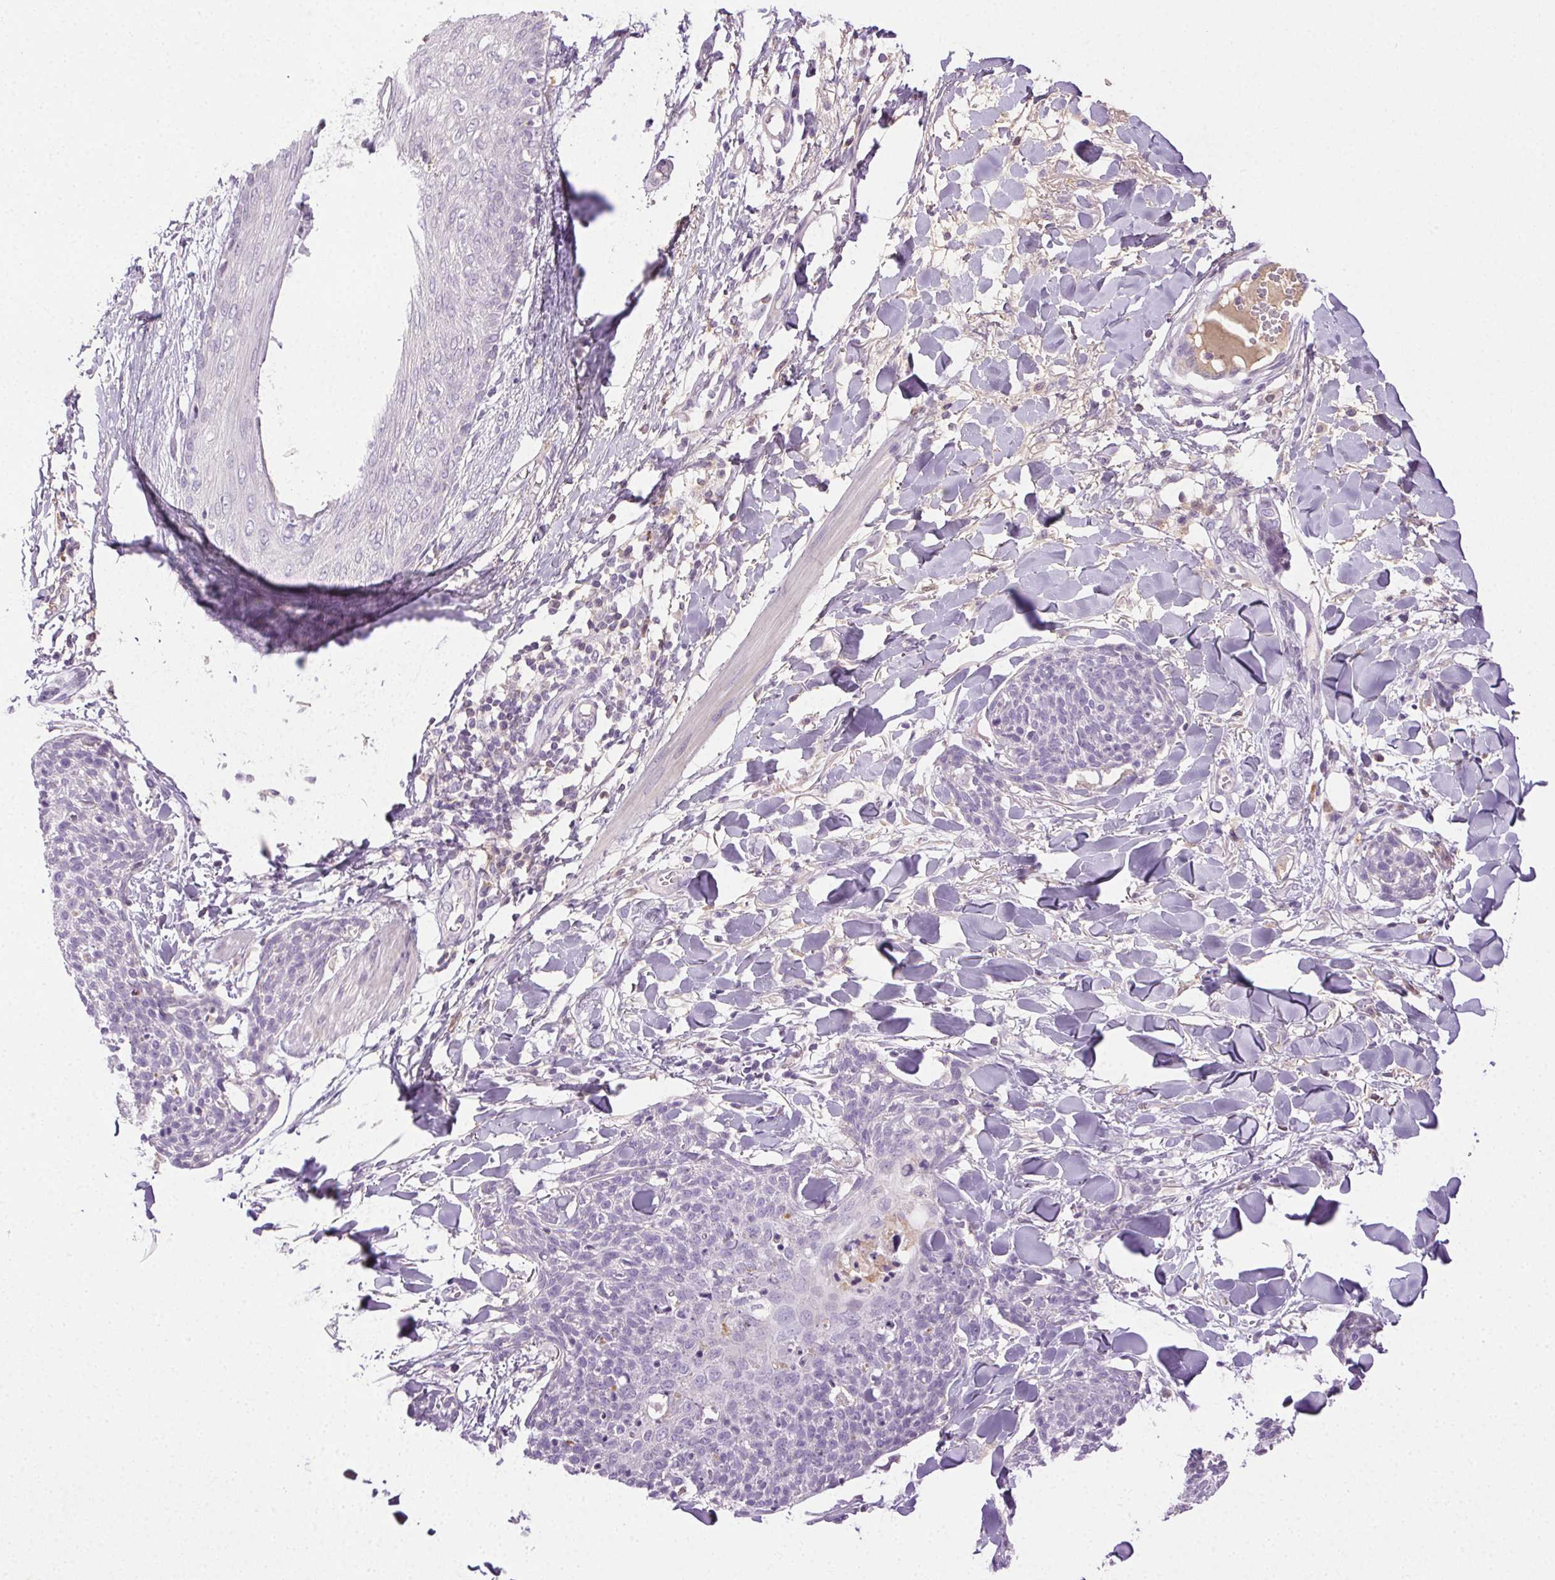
{"staining": {"intensity": "negative", "quantity": "none", "location": "none"}, "tissue": "skin cancer", "cell_type": "Tumor cells", "image_type": "cancer", "snomed": [{"axis": "morphology", "description": "Squamous cell carcinoma, NOS"}, {"axis": "topography", "description": "Skin"}, {"axis": "topography", "description": "Vulva"}], "caption": "High power microscopy image of an IHC micrograph of skin cancer (squamous cell carcinoma), revealing no significant expression in tumor cells.", "gene": "BPIFB2", "patient": {"sex": "female", "age": 75}}